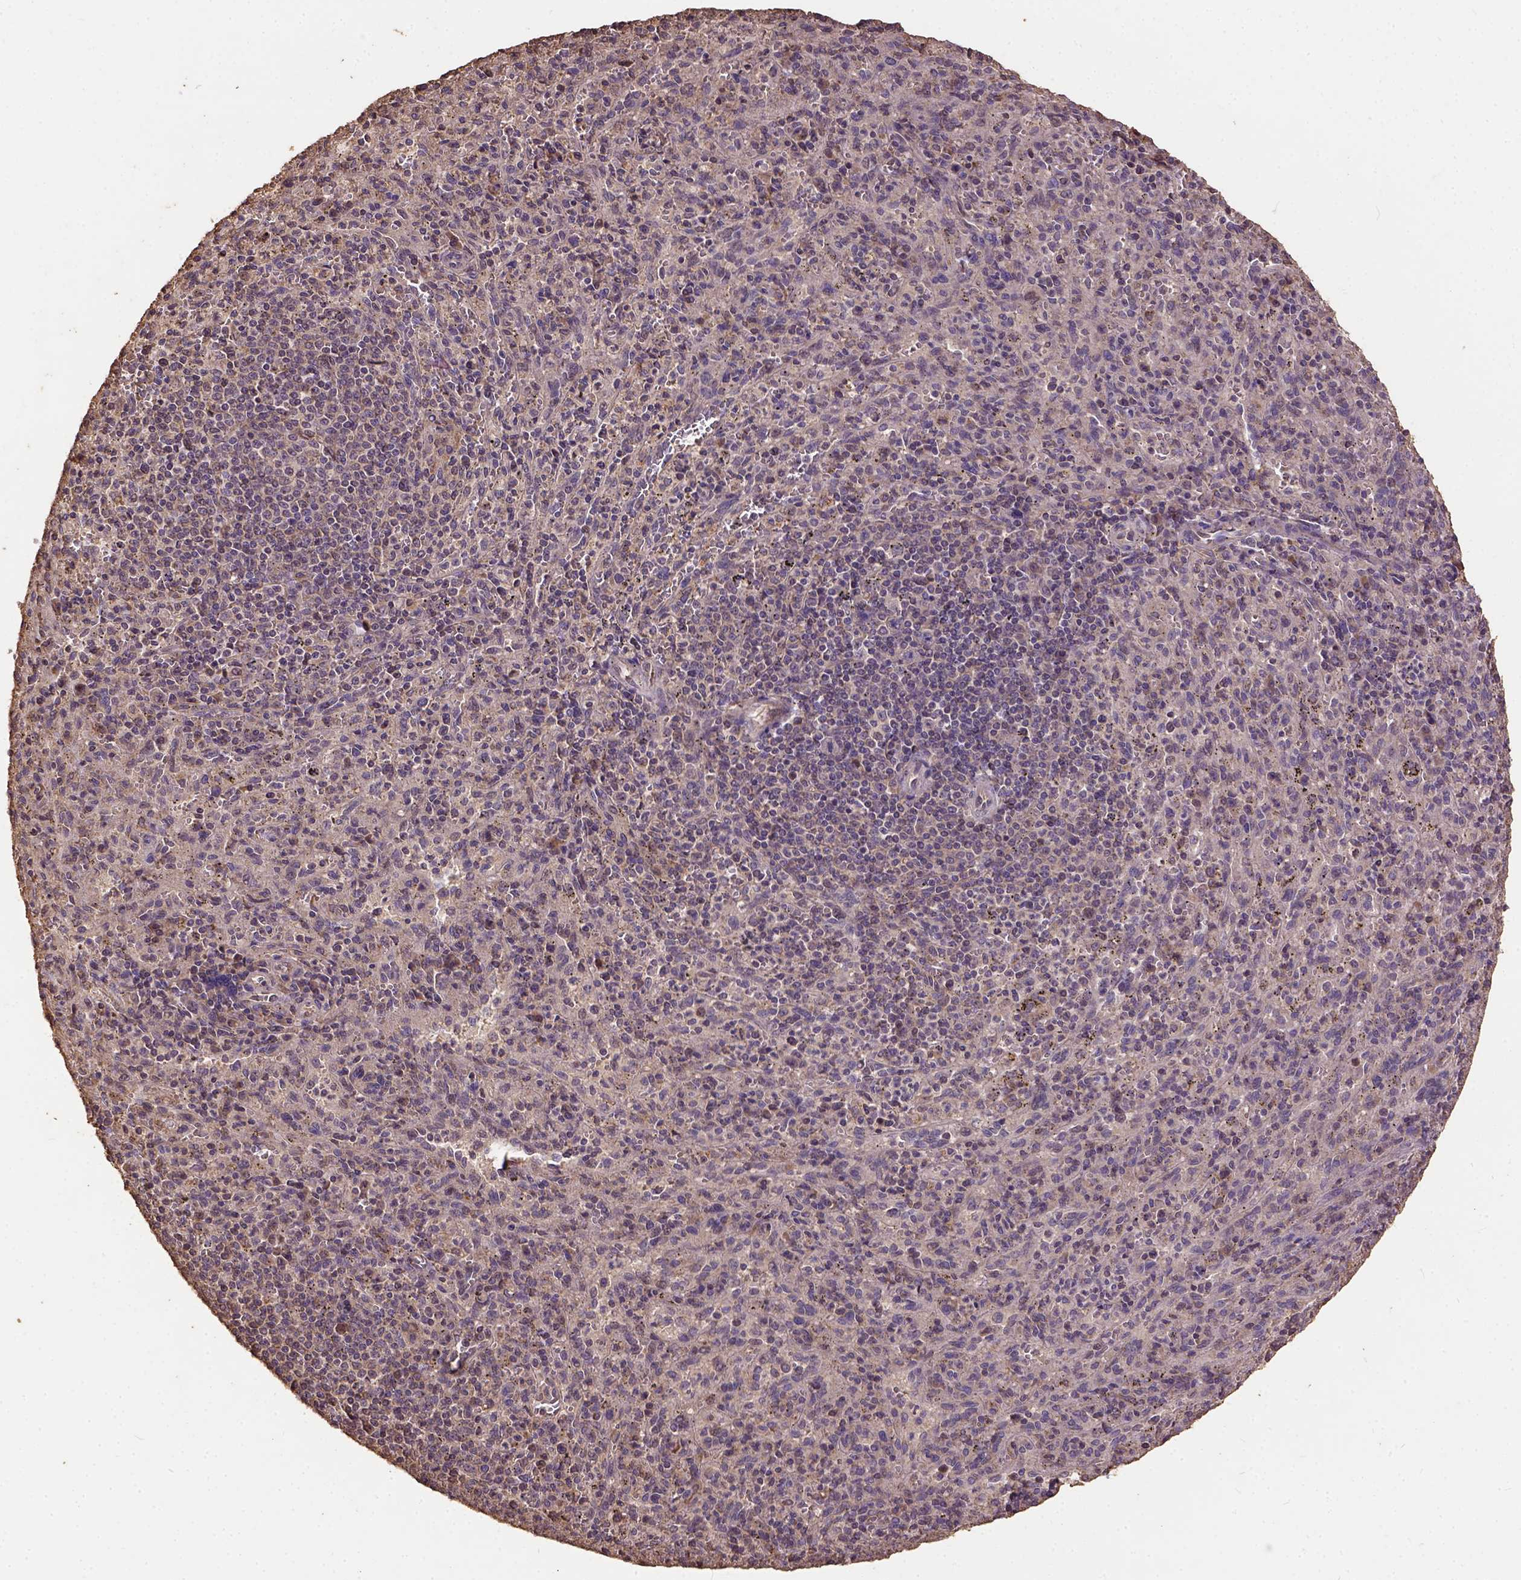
{"staining": {"intensity": "weak", "quantity": ">75%", "location": "cytoplasmic/membranous"}, "tissue": "spleen", "cell_type": "Cells in red pulp", "image_type": "normal", "snomed": [{"axis": "morphology", "description": "Normal tissue, NOS"}, {"axis": "topography", "description": "Spleen"}], "caption": "The image shows staining of normal spleen, revealing weak cytoplasmic/membranous protein positivity (brown color) within cells in red pulp. The staining was performed using DAB, with brown indicating positive protein expression. Nuclei are stained blue with hematoxylin.", "gene": "ATP1B3", "patient": {"sex": "male", "age": 57}}